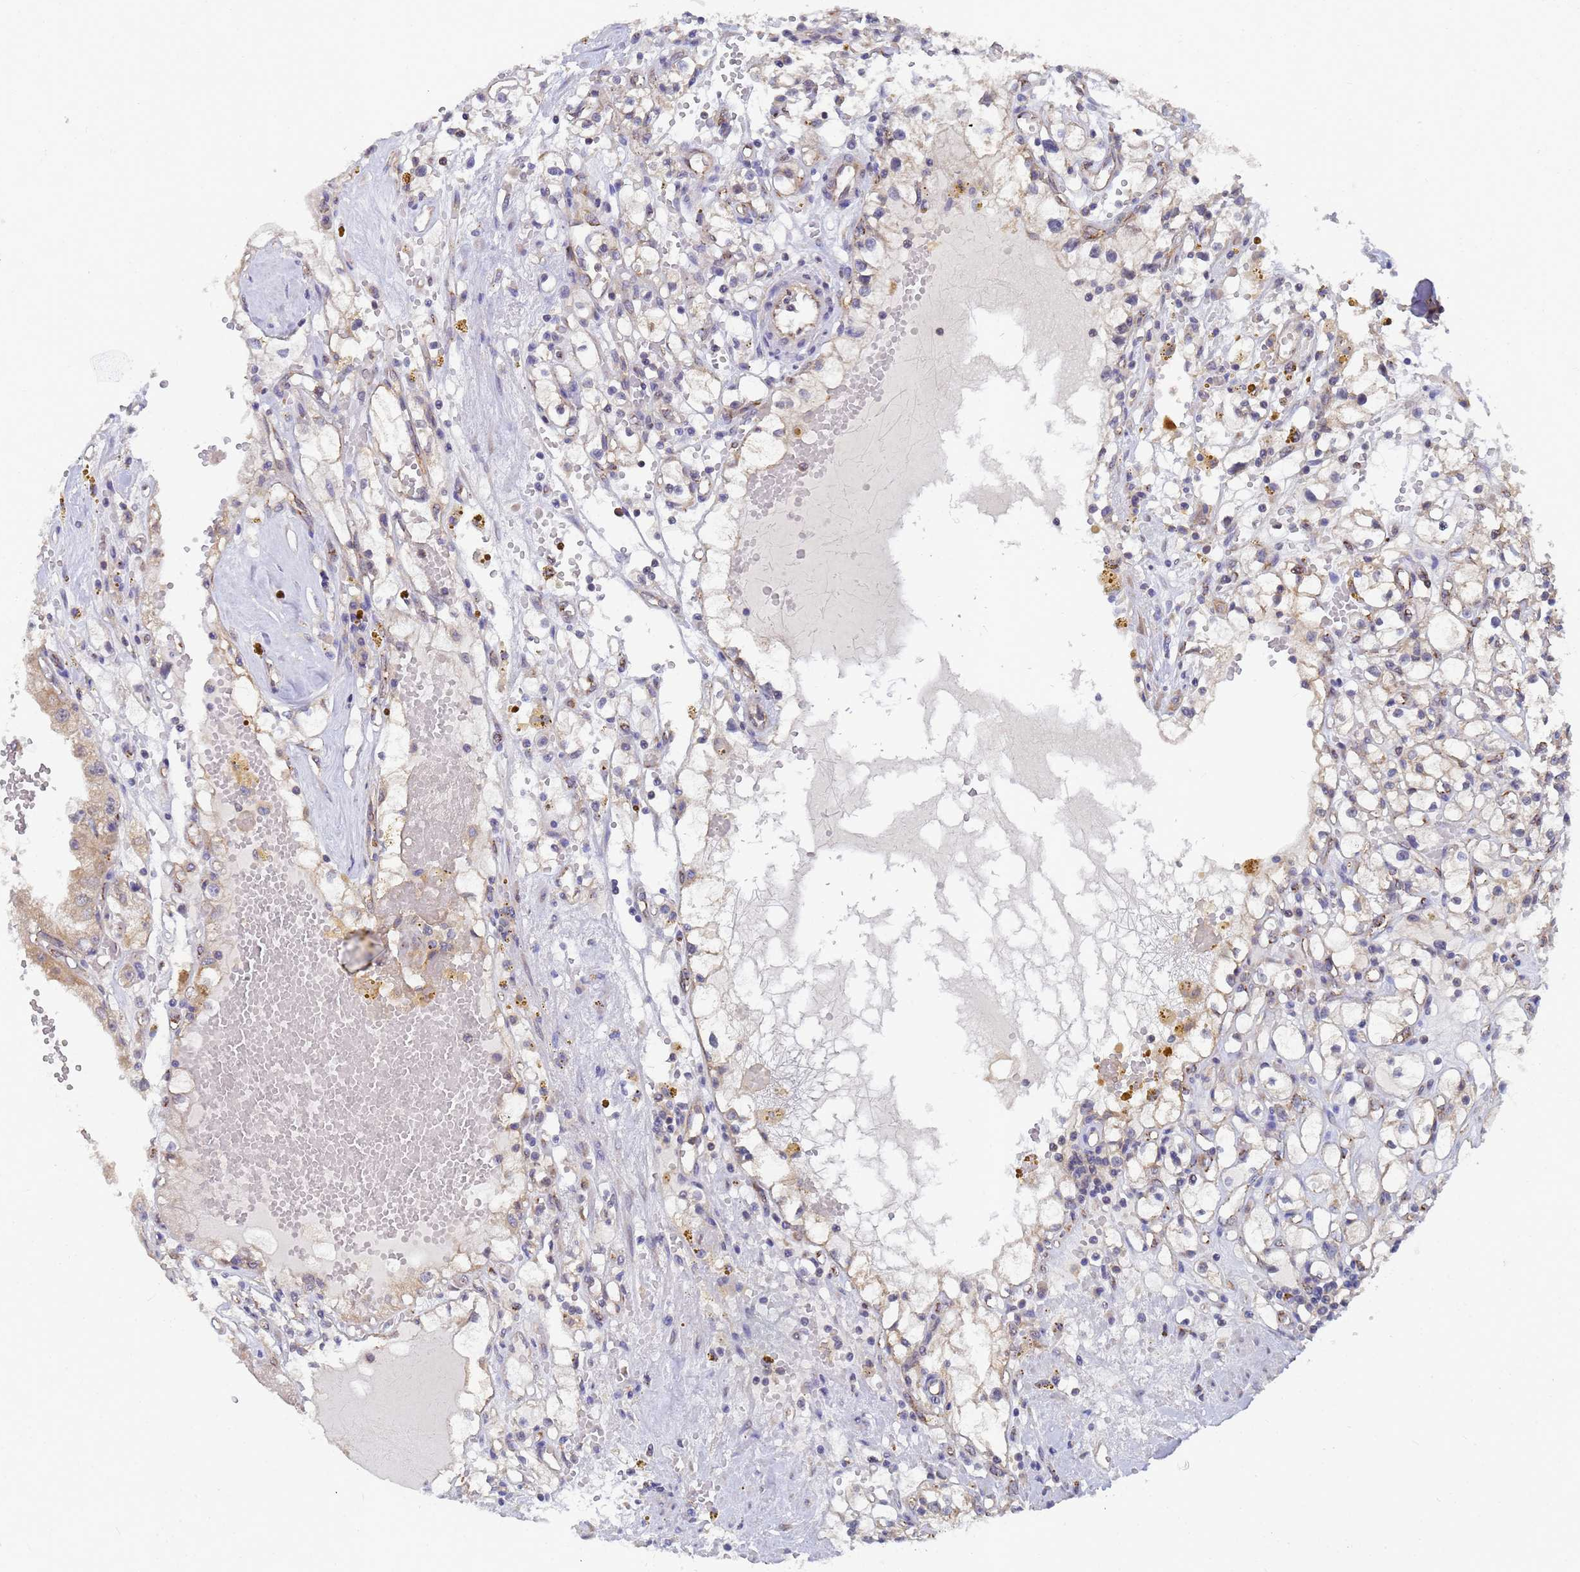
{"staining": {"intensity": "weak", "quantity": "<25%", "location": "cytoplasmic/membranous"}, "tissue": "renal cancer", "cell_type": "Tumor cells", "image_type": "cancer", "snomed": [{"axis": "morphology", "description": "Adenocarcinoma, NOS"}, {"axis": "topography", "description": "Kidney"}], "caption": "Immunohistochemical staining of renal cancer (adenocarcinoma) exhibits no significant expression in tumor cells.", "gene": "ALS2CL", "patient": {"sex": "male", "age": 56}}